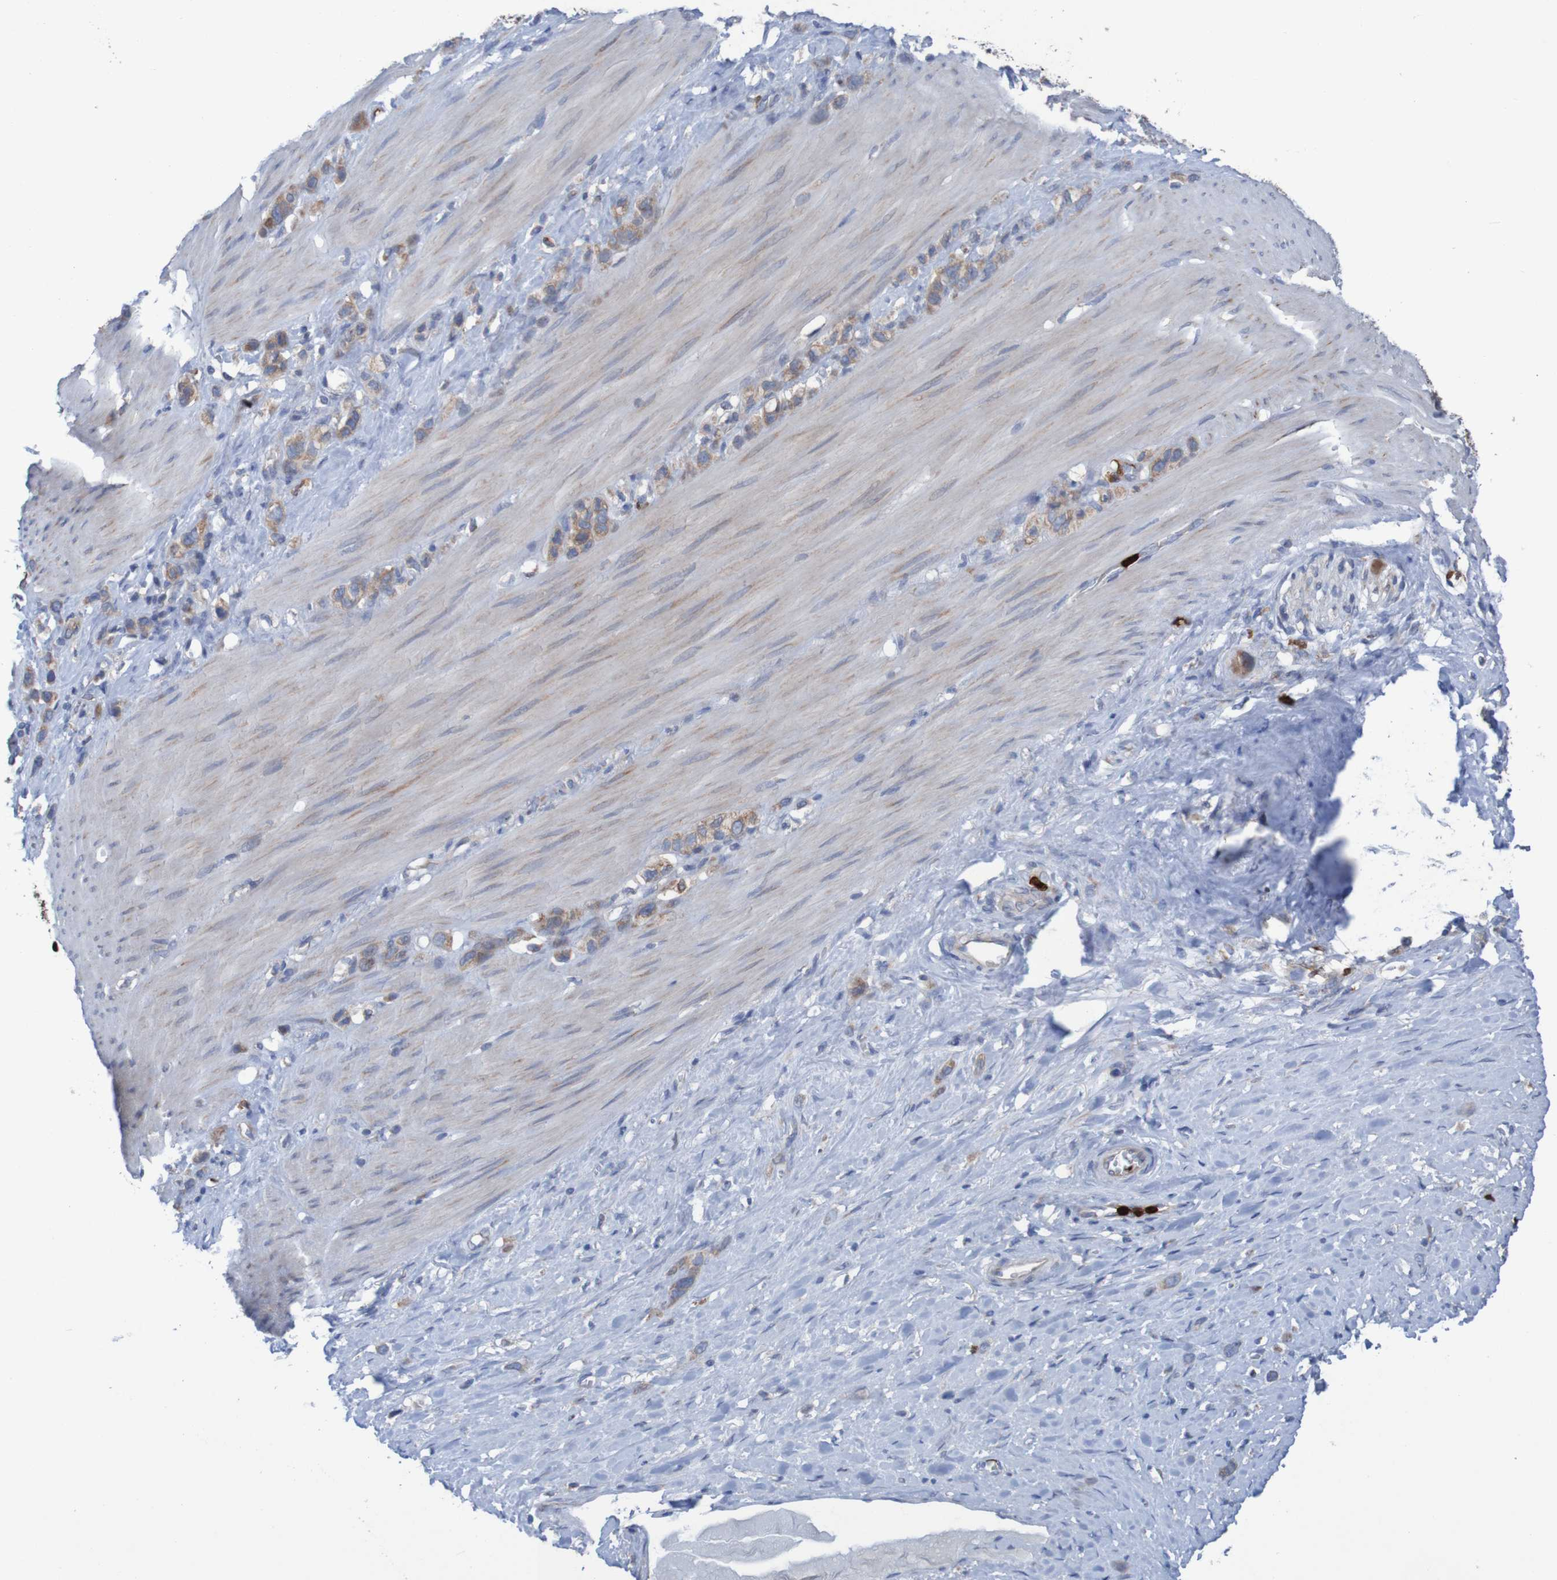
{"staining": {"intensity": "weak", "quantity": ">75%", "location": "cytoplasmic/membranous"}, "tissue": "stomach cancer", "cell_type": "Tumor cells", "image_type": "cancer", "snomed": [{"axis": "morphology", "description": "Normal tissue, NOS"}, {"axis": "morphology", "description": "Adenocarcinoma, NOS"}, {"axis": "morphology", "description": "Adenocarcinoma, High grade"}, {"axis": "topography", "description": "Stomach, upper"}, {"axis": "topography", "description": "Stomach"}], "caption": "Human stomach cancer (high-grade adenocarcinoma) stained for a protein (brown) displays weak cytoplasmic/membranous positive staining in about >75% of tumor cells.", "gene": "PARP4", "patient": {"sex": "female", "age": 65}}